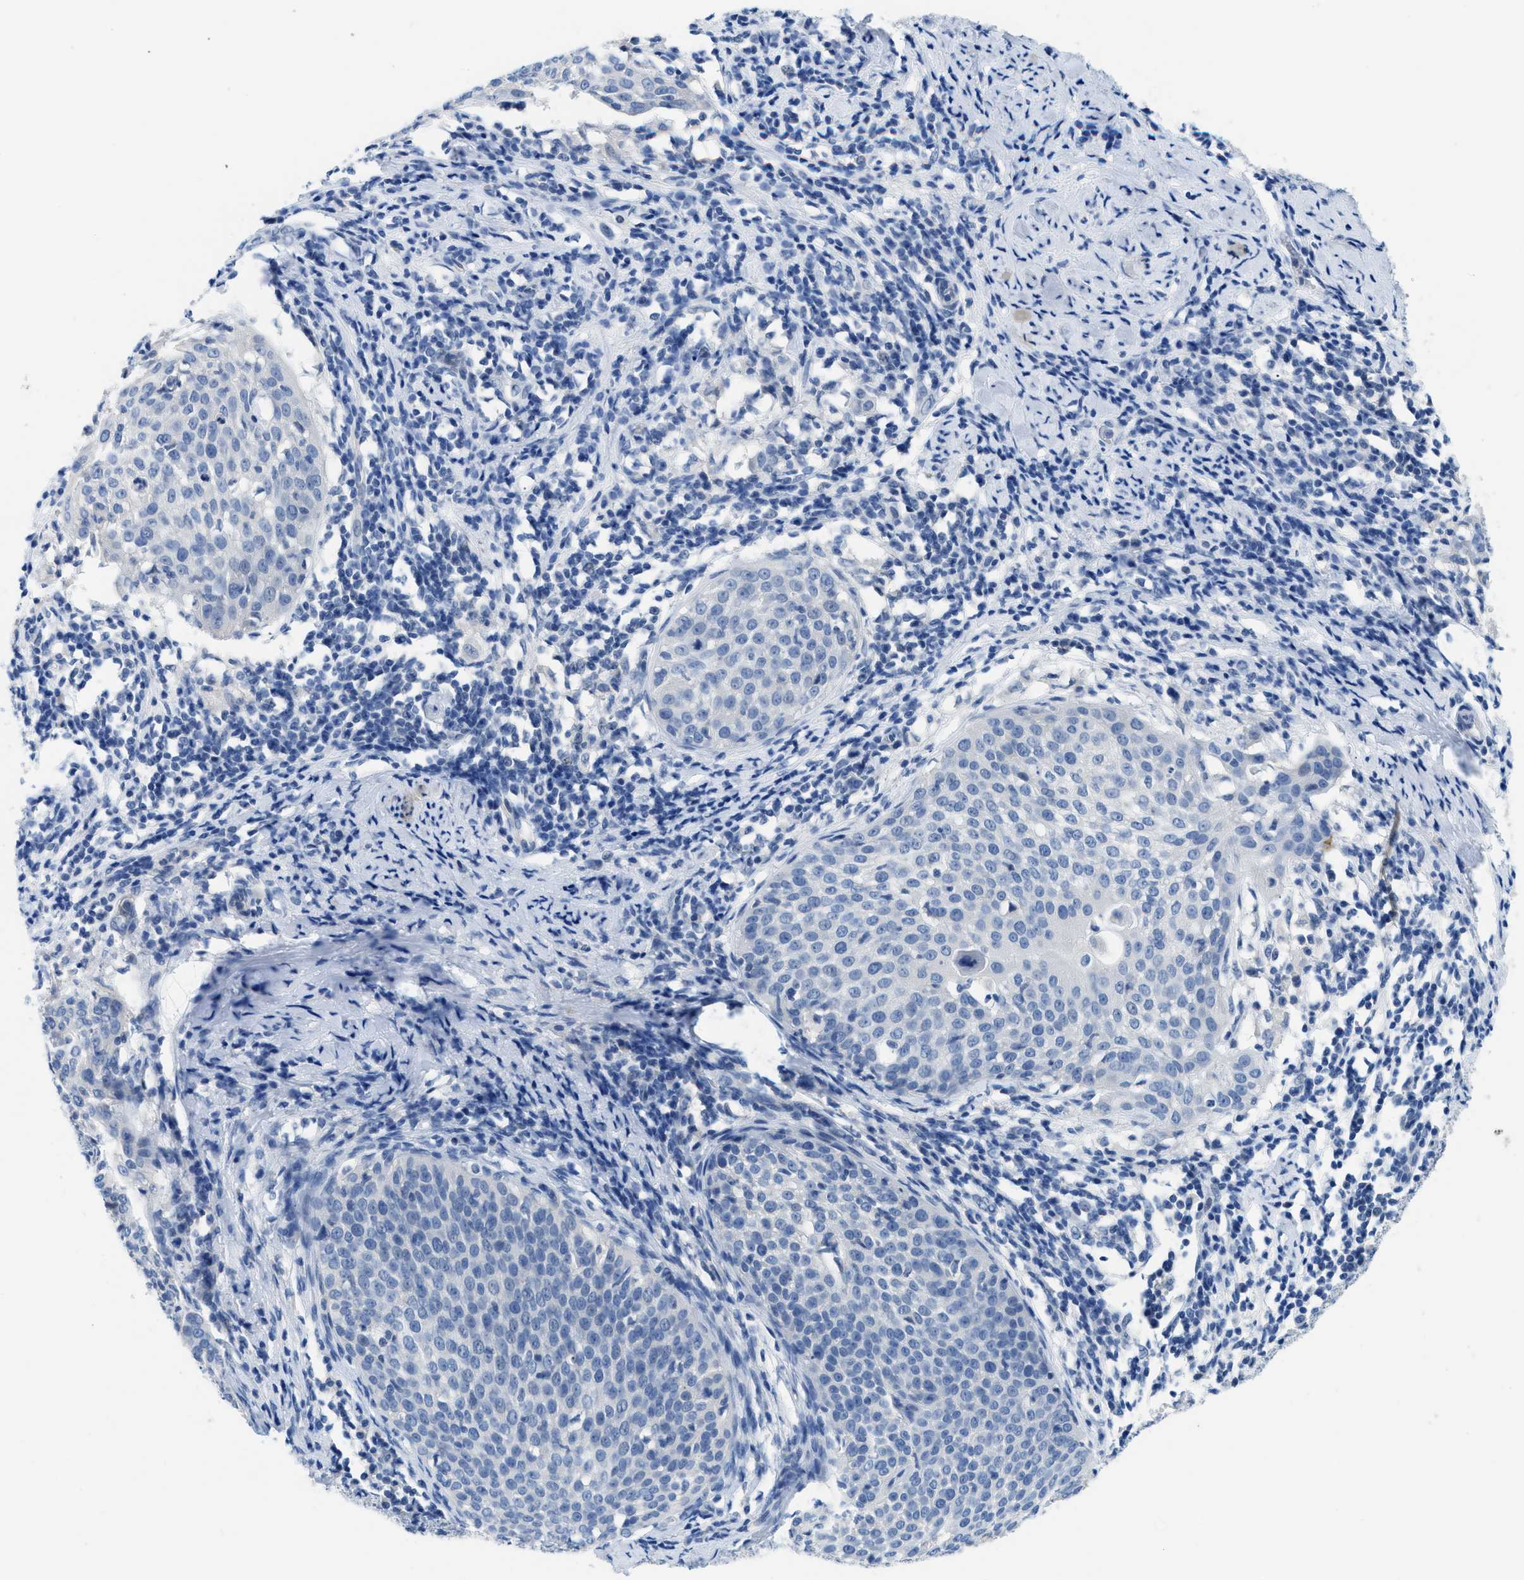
{"staining": {"intensity": "negative", "quantity": "none", "location": "none"}, "tissue": "cervical cancer", "cell_type": "Tumor cells", "image_type": "cancer", "snomed": [{"axis": "morphology", "description": "Squamous cell carcinoma, NOS"}, {"axis": "topography", "description": "Cervix"}], "caption": "High power microscopy micrograph of an immunohistochemistry histopathology image of cervical cancer (squamous cell carcinoma), revealing no significant positivity in tumor cells.", "gene": "MBL2", "patient": {"sex": "female", "age": 51}}